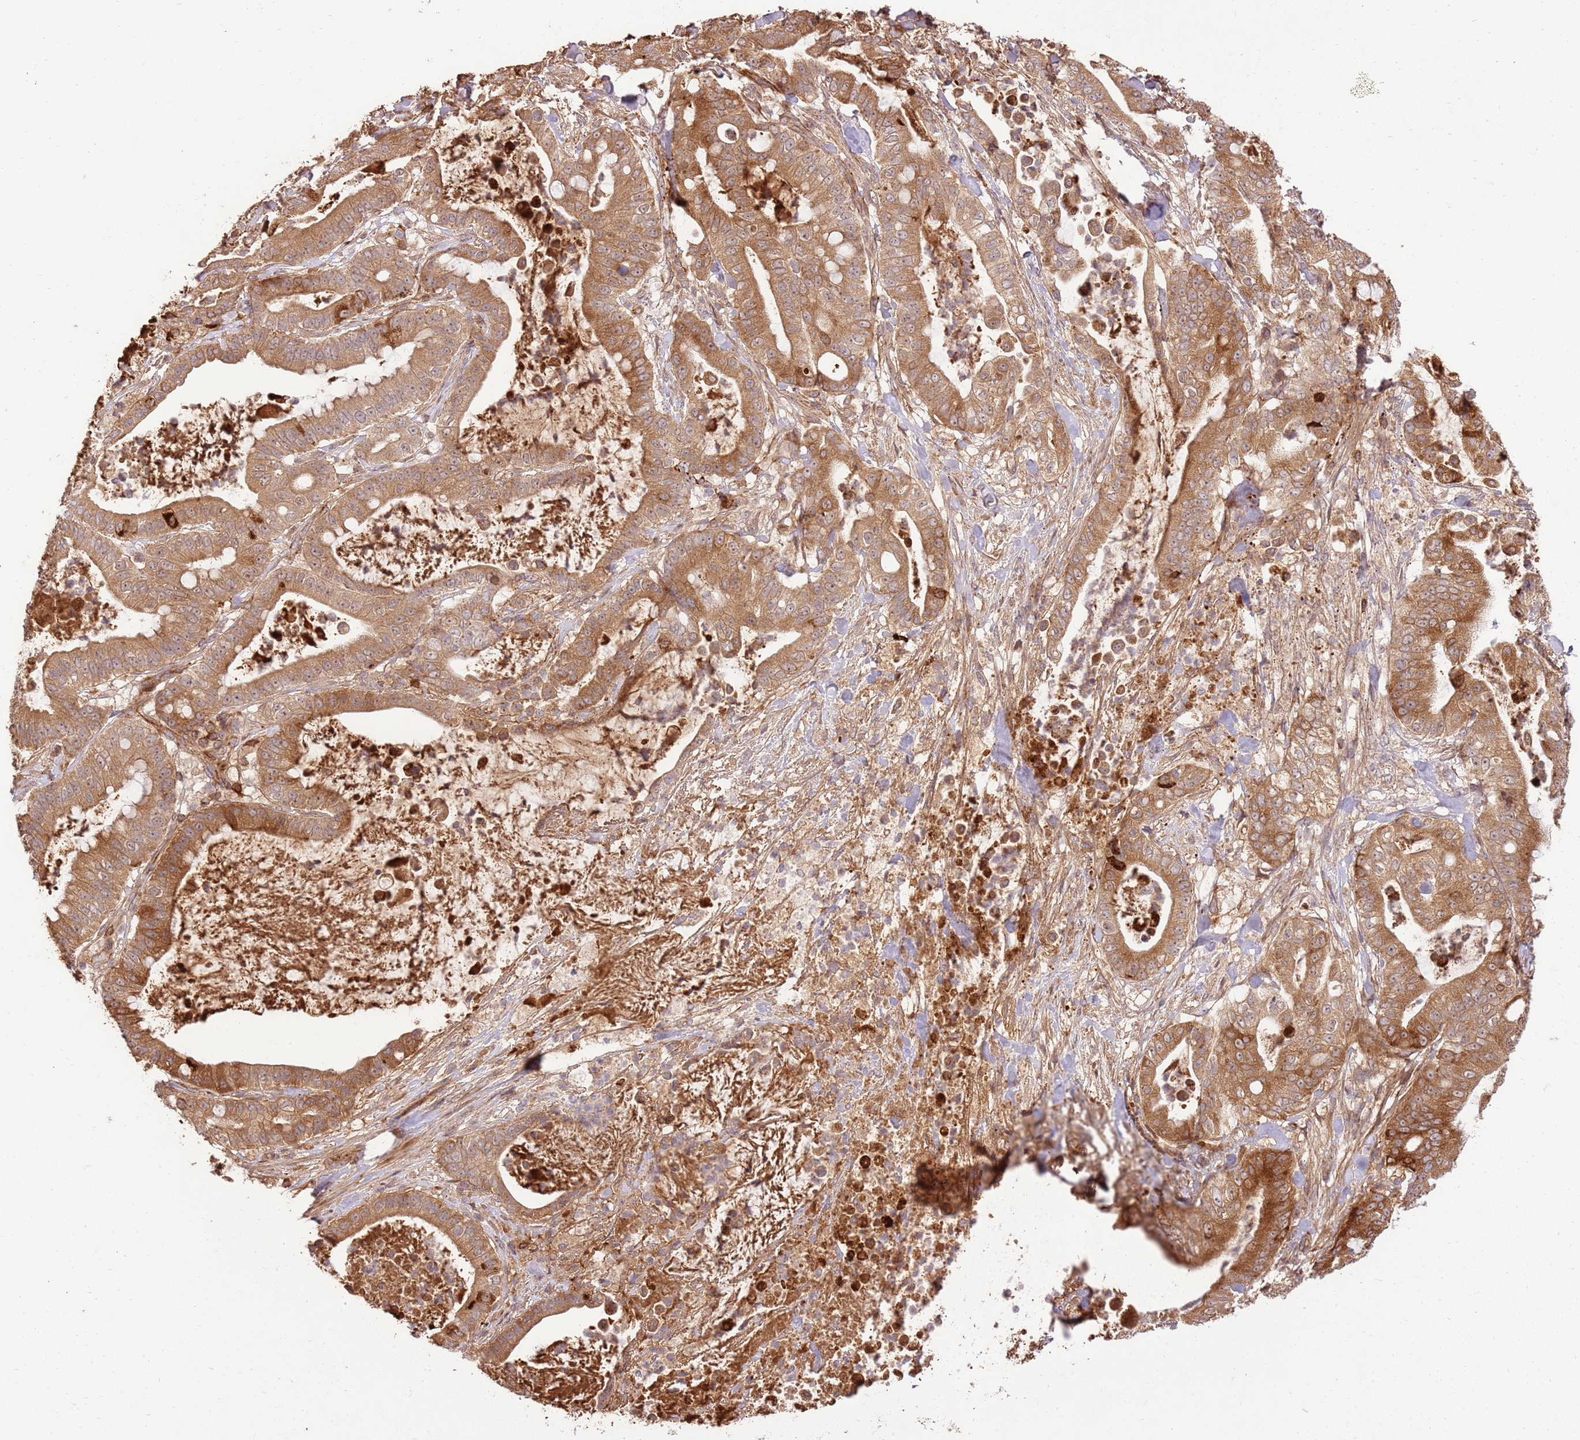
{"staining": {"intensity": "moderate", "quantity": ">75%", "location": "cytoplasmic/membranous"}, "tissue": "pancreatic cancer", "cell_type": "Tumor cells", "image_type": "cancer", "snomed": [{"axis": "morphology", "description": "Adenocarcinoma, NOS"}, {"axis": "topography", "description": "Pancreas"}], "caption": "Human pancreatic cancer stained with a brown dye displays moderate cytoplasmic/membranous positive positivity in about >75% of tumor cells.", "gene": "KATNAL2", "patient": {"sex": "male", "age": 71}}